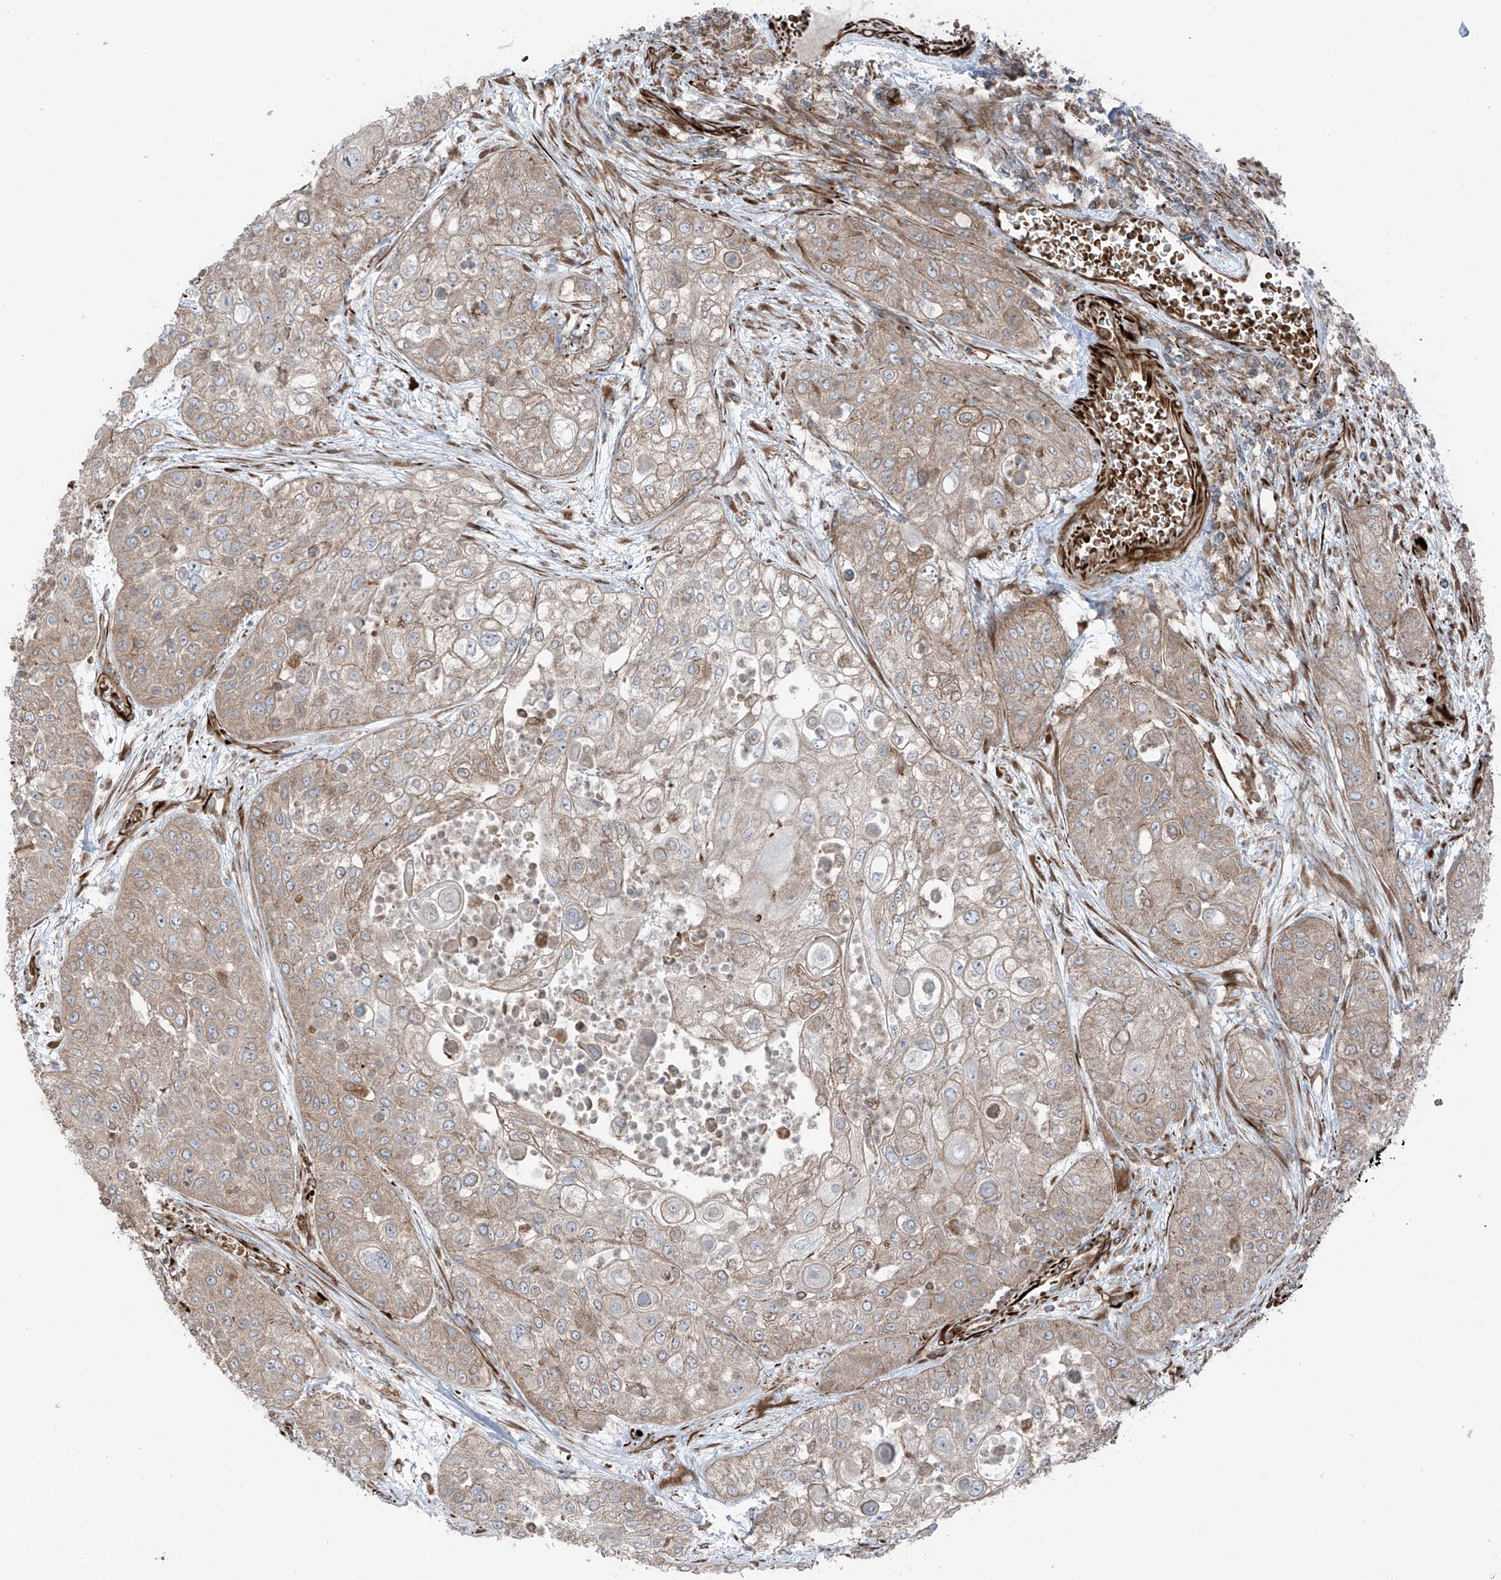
{"staining": {"intensity": "weak", "quantity": ">75%", "location": "cytoplasmic/membranous"}, "tissue": "urothelial cancer", "cell_type": "Tumor cells", "image_type": "cancer", "snomed": [{"axis": "morphology", "description": "Urothelial carcinoma, High grade"}, {"axis": "topography", "description": "Urinary bladder"}], "caption": "About >75% of tumor cells in urothelial cancer exhibit weak cytoplasmic/membranous protein positivity as visualized by brown immunohistochemical staining.", "gene": "ERLEC1", "patient": {"sex": "female", "age": 79}}